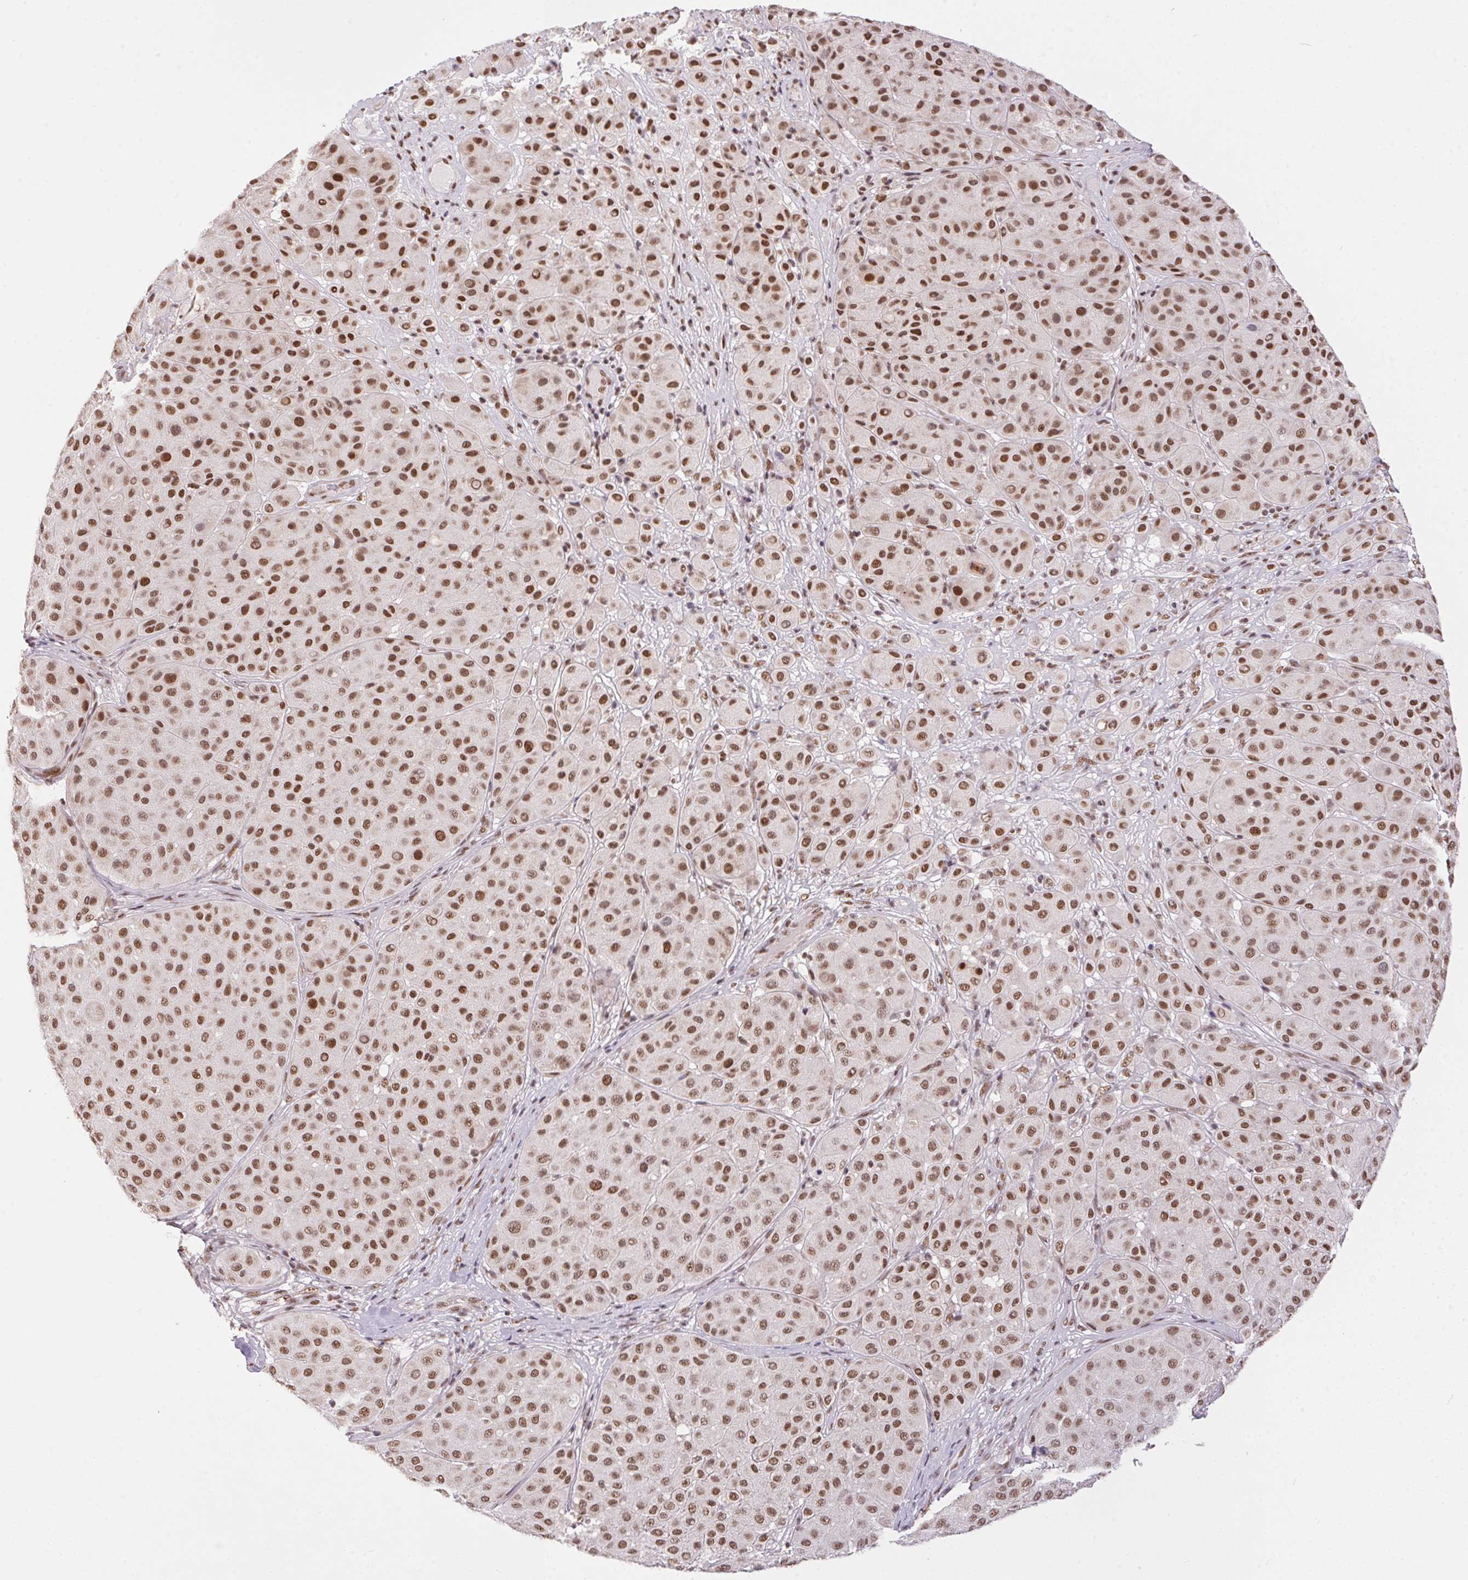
{"staining": {"intensity": "moderate", "quantity": ">75%", "location": "nuclear"}, "tissue": "melanoma", "cell_type": "Tumor cells", "image_type": "cancer", "snomed": [{"axis": "morphology", "description": "Malignant melanoma, Metastatic site"}, {"axis": "topography", "description": "Smooth muscle"}], "caption": "Melanoma was stained to show a protein in brown. There is medium levels of moderate nuclear staining in about >75% of tumor cells.", "gene": "NFE2L1", "patient": {"sex": "male", "age": 41}}